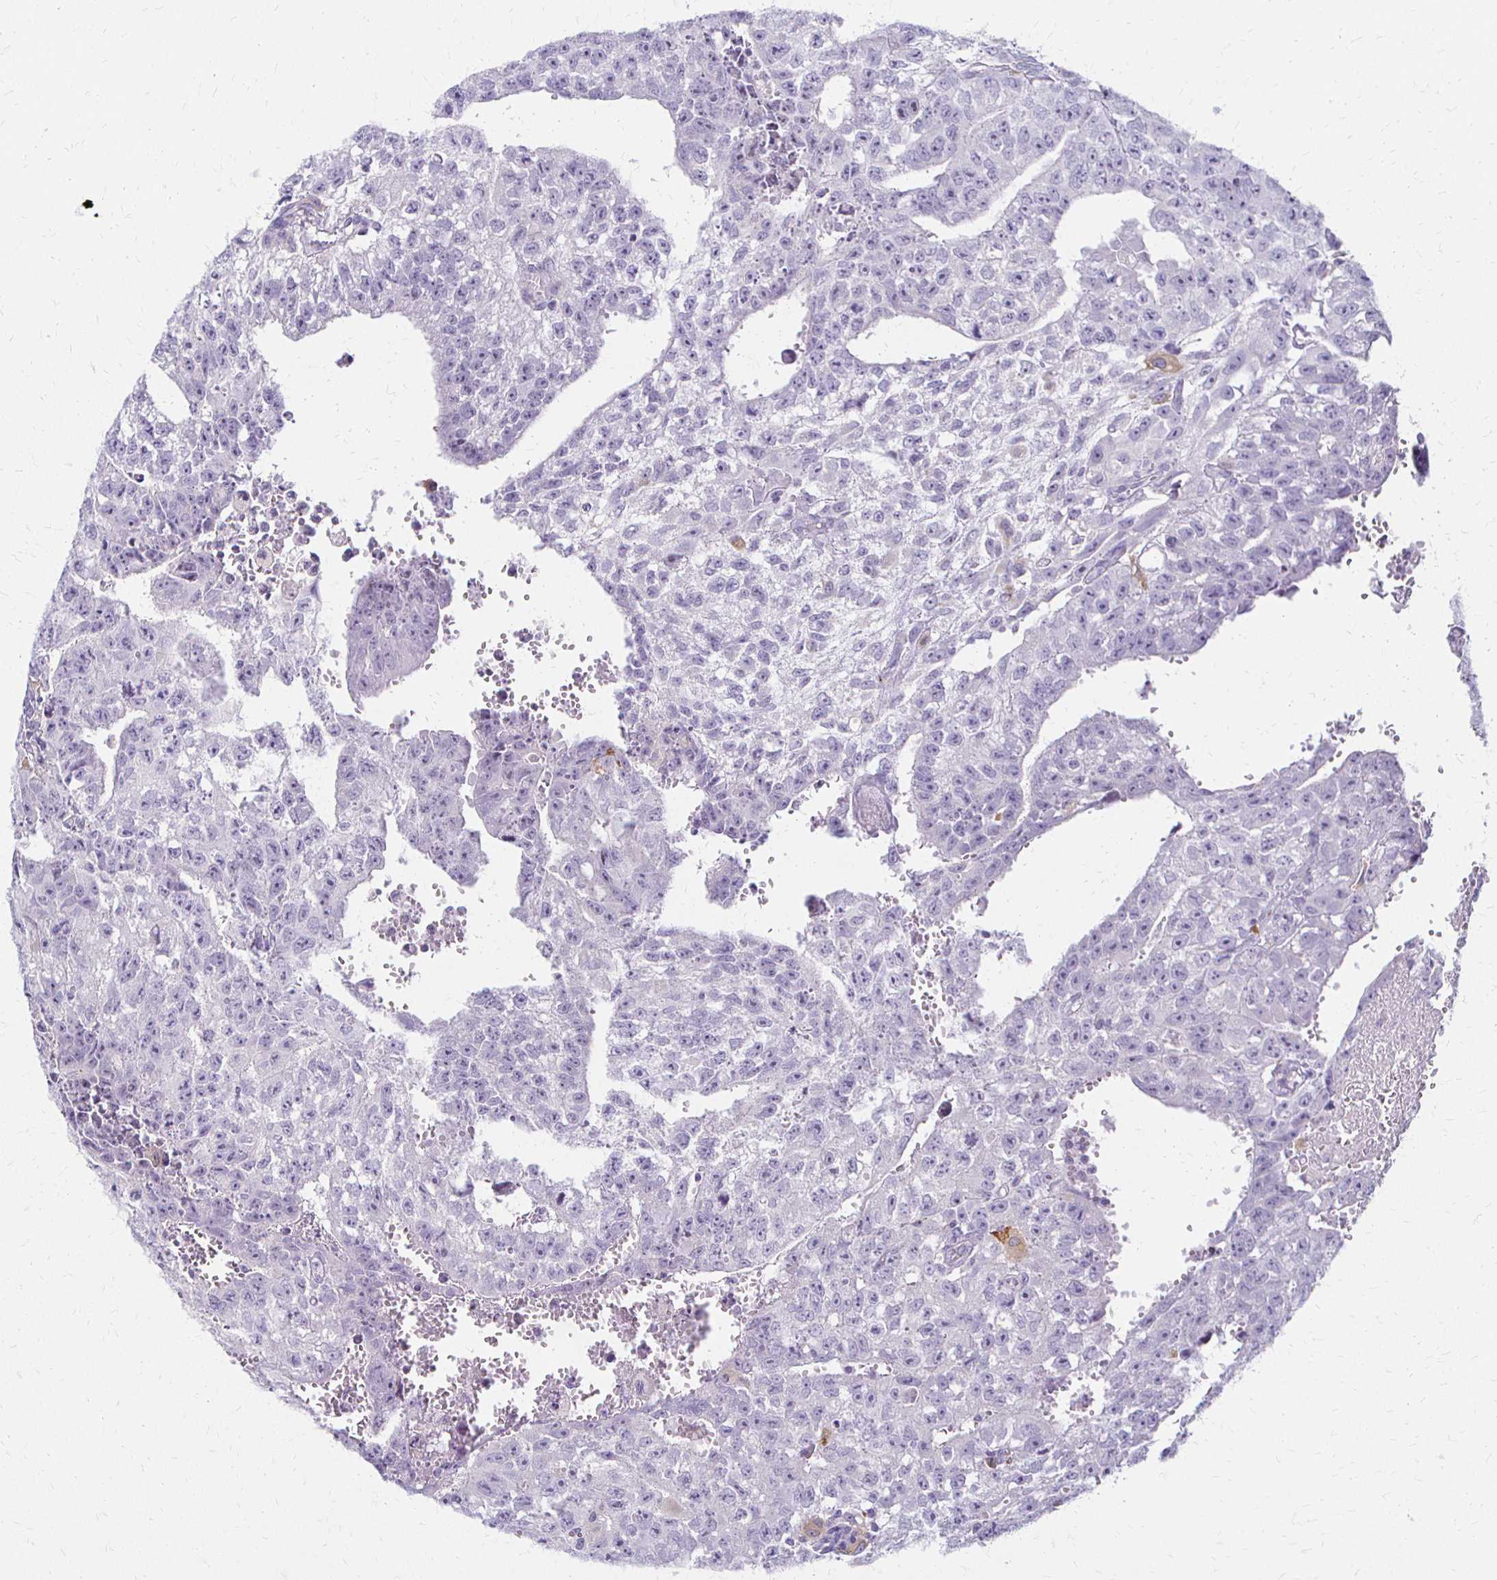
{"staining": {"intensity": "negative", "quantity": "none", "location": "none"}, "tissue": "testis cancer", "cell_type": "Tumor cells", "image_type": "cancer", "snomed": [{"axis": "morphology", "description": "Carcinoma, Embryonal, NOS"}, {"axis": "morphology", "description": "Teratoma, malignant, NOS"}, {"axis": "topography", "description": "Testis"}], "caption": "Immunohistochemistry photomicrograph of neoplastic tissue: human teratoma (malignant) (testis) stained with DAB displays no significant protein staining in tumor cells.", "gene": "ACP5", "patient": {"sex": "male", "age": 24}}